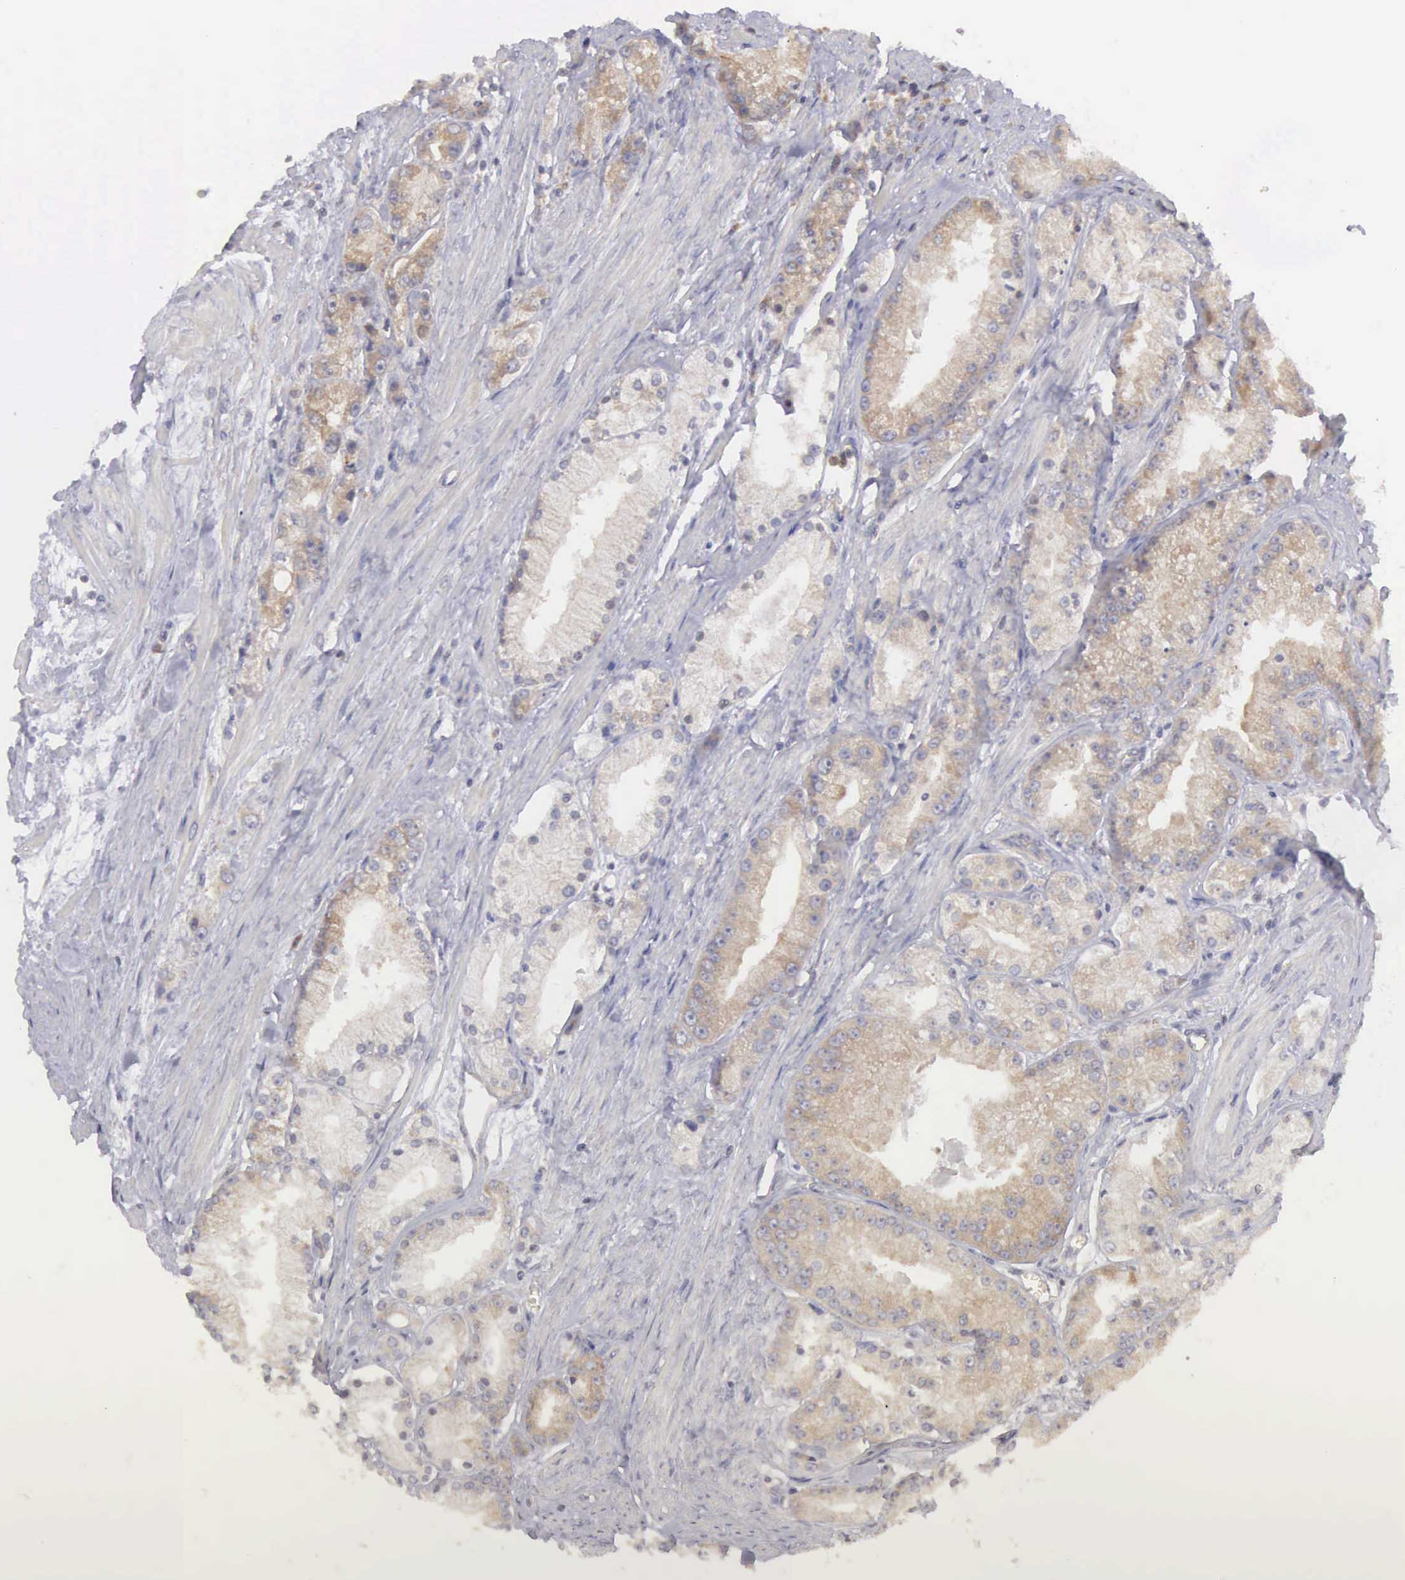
{"staining": {"intensity": "negative", "quantity": "none", "location": "none"}, "tissue": "prostate cancer", "cell_type": "Tumor cells", "image_type": "cancer", "snomed": [{"axis": "morphology", "description": "Adenocarcinoma, Medium grade"}, {"axis": "topography", "description": "Prostate"}], "caption": "IHC photomicrograph of neoplastic tissue: prostate cancer (adenocarcinoma (medium-grade)) stained with DAB (3,3'-diaminobenzidine) demonstrates no significant protein expression in tumor cells. (Immunohistochemistry (ihc), brightfield microscopy, high magnification).", "gene": "GRIPAP1", "patient": {"sex": "male", "age": 72}}